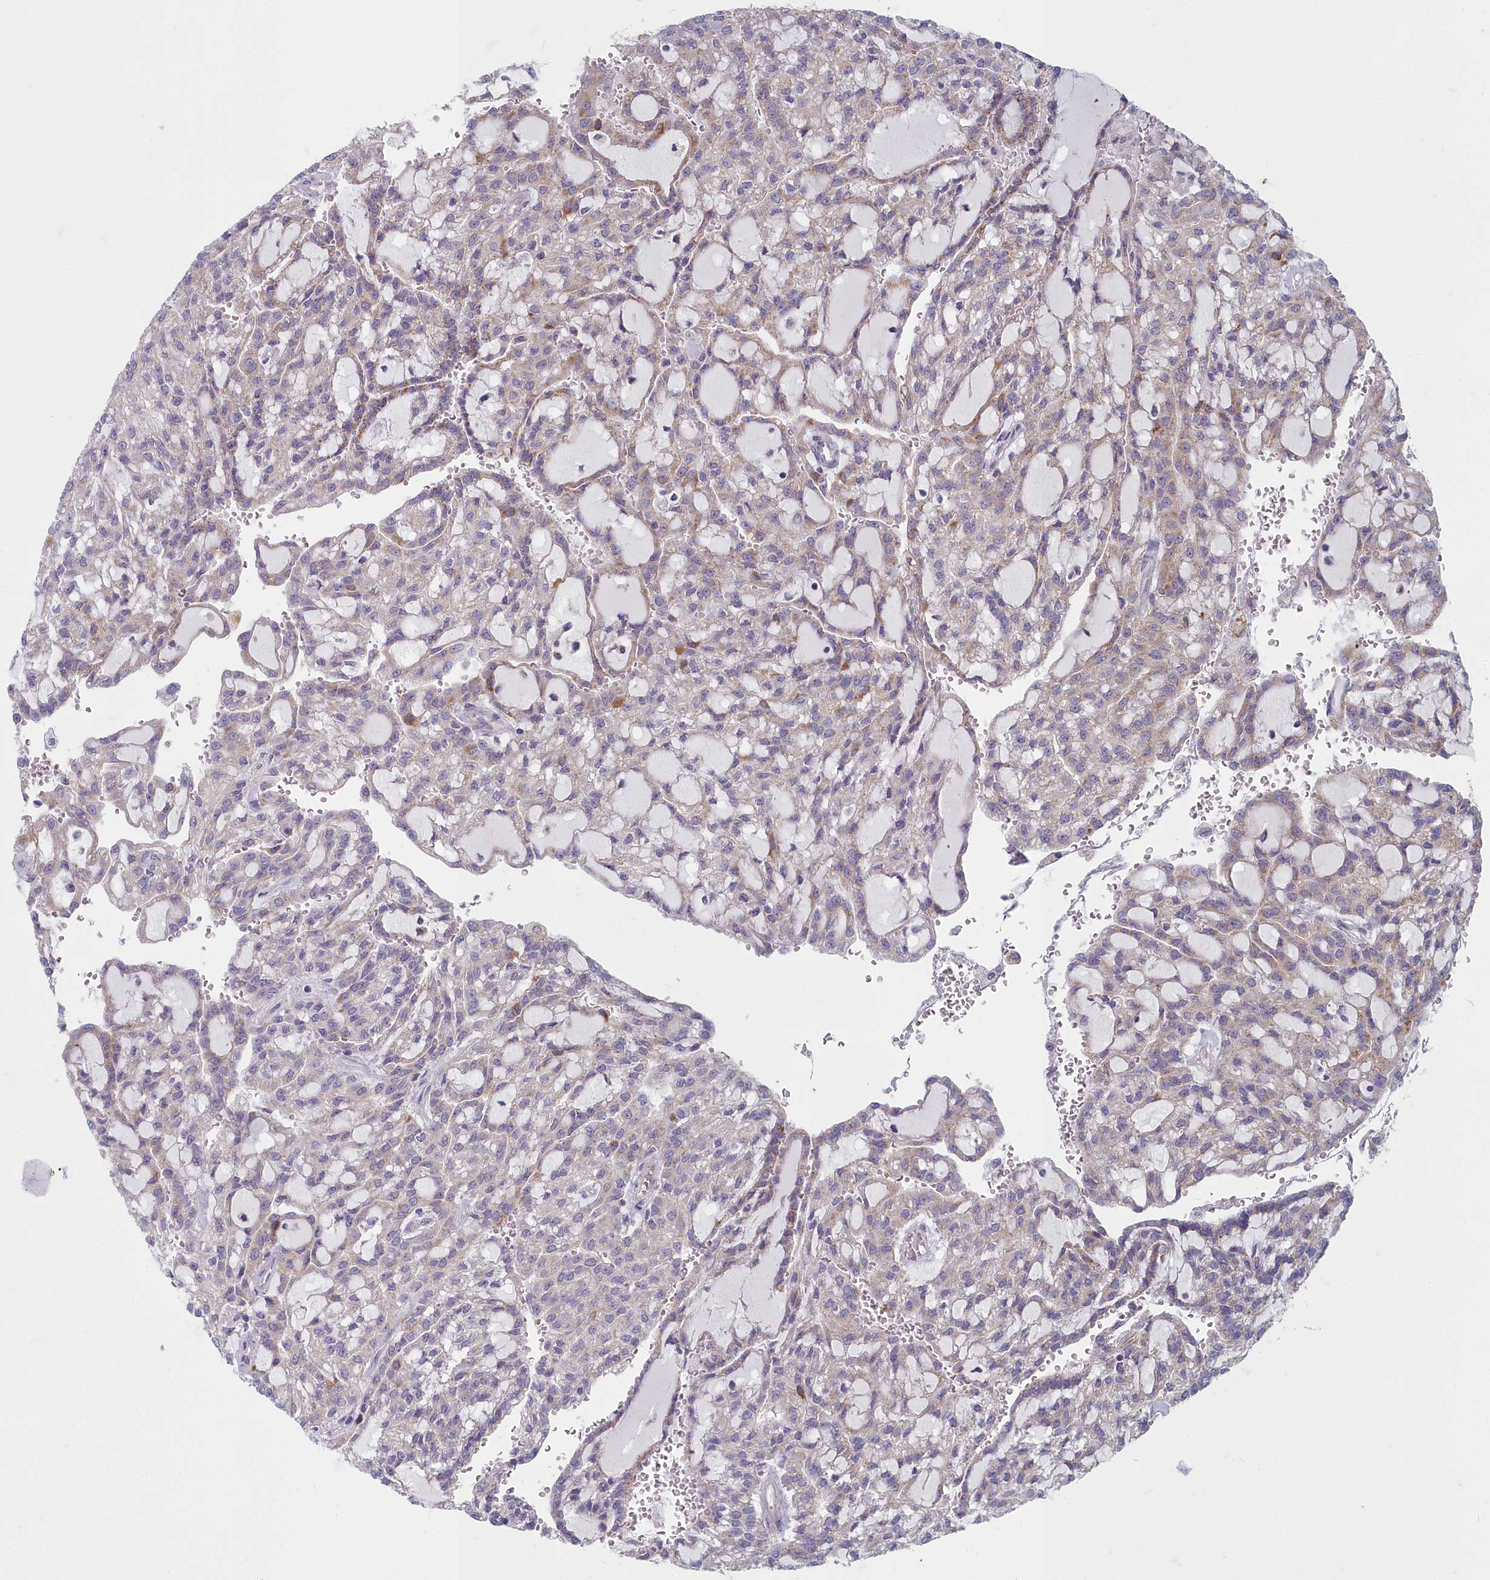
{"staining": {"intensity": "moderate", "quantity": "<25%", "location": "cytoplasmic/membranous"}, "tissue": "renal cancer", "cell_type": "Tumor cells", "image_type": "cancer", "snomed": [{"axis": "morphology", "description": "Adenocarcinoma, NOS"}, {"axis": "topography", "description": "Kidney"}], "caption": "High-magnification brightfield microscopy of renal cancer (adenocarcinoma) stained with DAB (brown) and counterstained with hematoxylin (blue). tumor cells exhibit moderate cytoplasmic/membranous staining is present in approximately<25% of cells. The protein is stained brown, and the nuclei are stained in blue (DAB IHC with brightfield microscopy, high magnification).", "gene": "INSYN2A", "patient": {"sex": "male", "age": 63}}